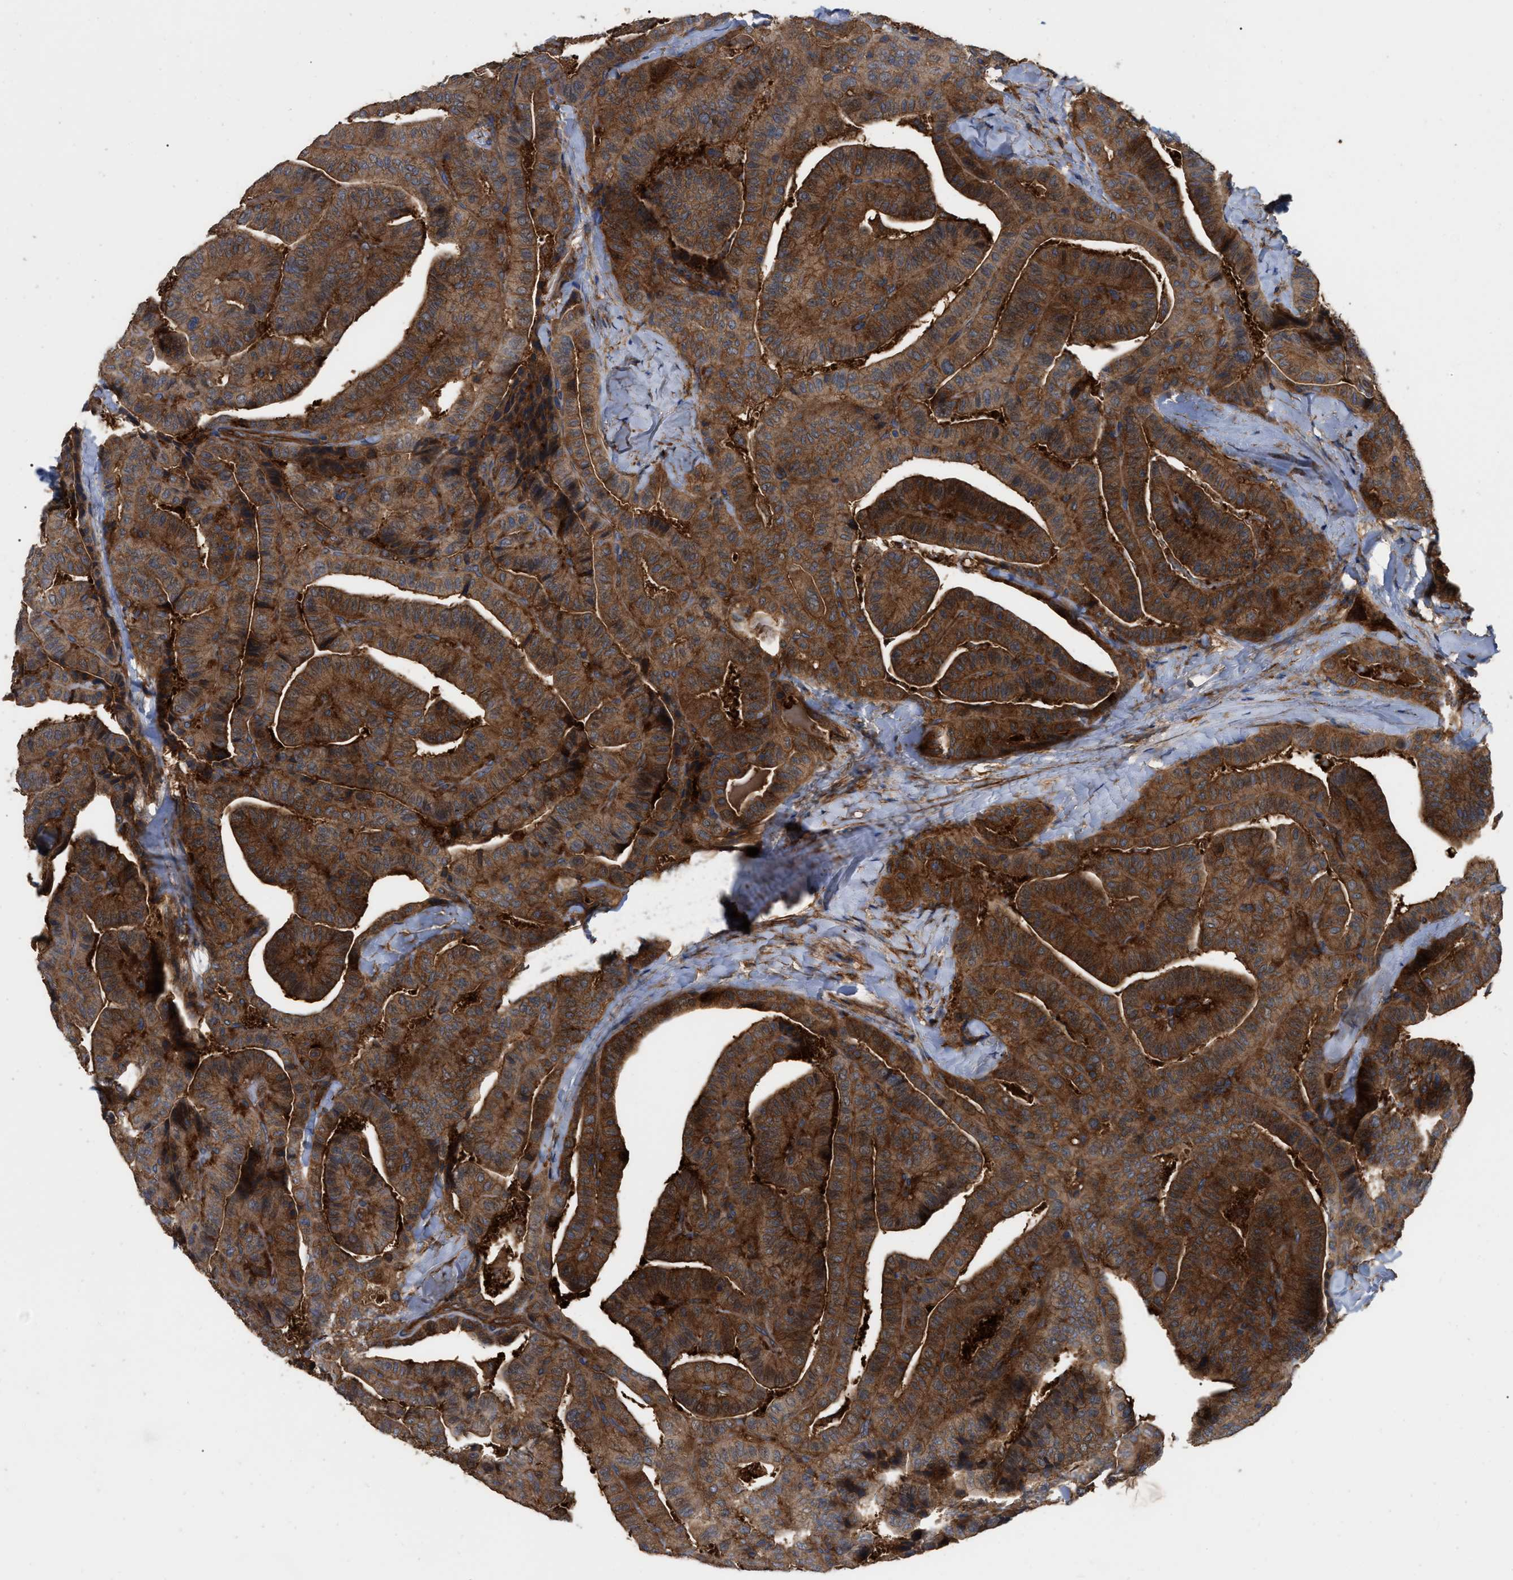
{"staining": {"intensity": "strong", "quantity": ">75%", "location": "cytoplasmic/membranous"}, "tissue": "thyroid cancer", "cell_type": "Tumor cells", "image_type": "cancer", "snomed": [{"axis": "morphology", "description": "Papillary adenocarcinoma, NOS"}, {"axis": "topography", "description": "Thyroid gland"}], "caption": "Thyroid cancer tissue exhibits strong cytoplasmic/membranous expression in approximately >75% of tumor cells, visualized by immunohistochemistry.", "gene": "RABEP1", "patient": {"sex": "male", "age": 77}}